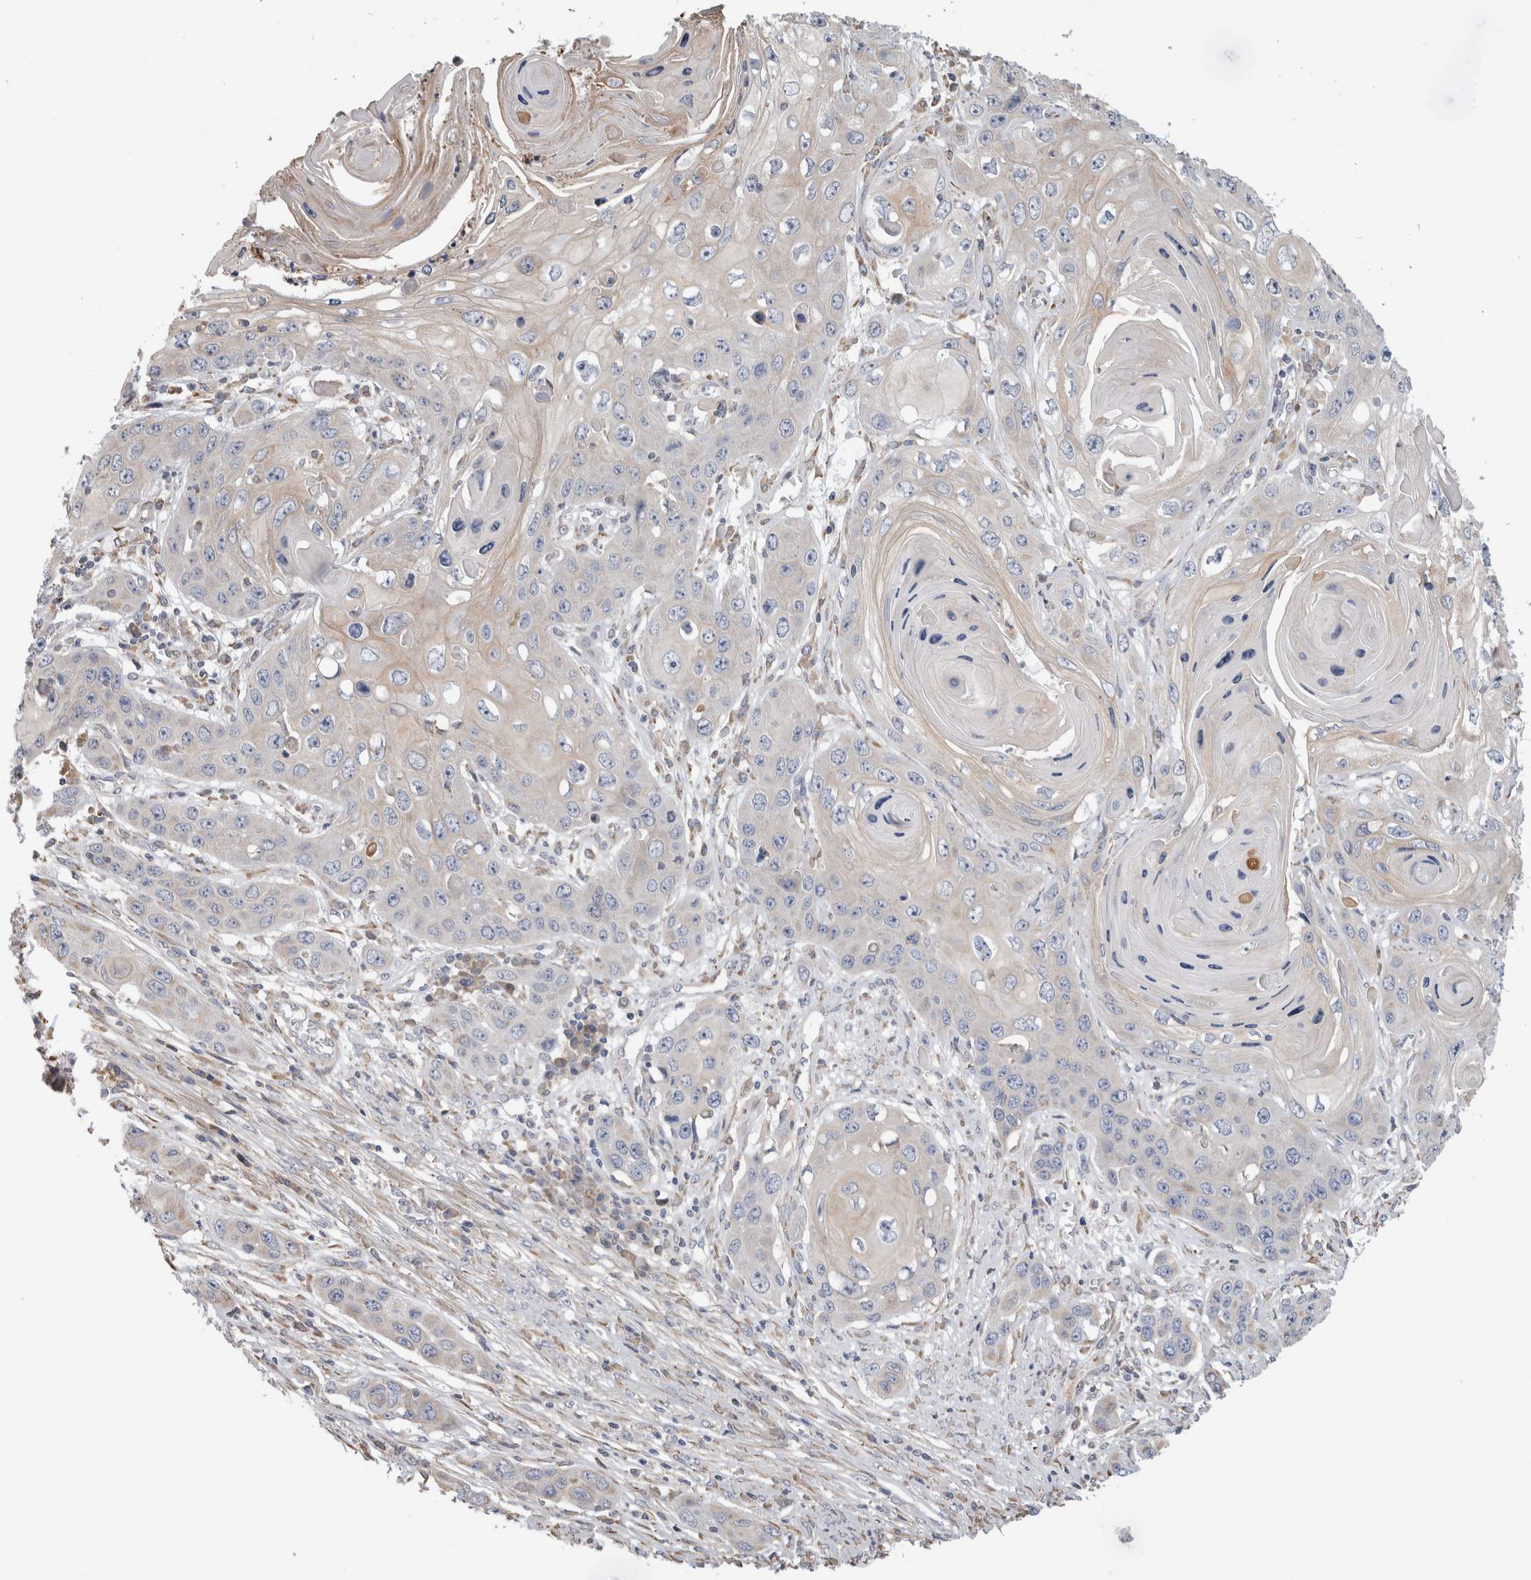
{"staining": {"intensity": "negative", "quantity": "none", "location": "none"}, "tissue": "skin cancer", "cell_type": "Tumor cells", "image_type": "cancer", "snomed": [{"axis": "morphology", "description": "Squamous cell carcinoma, NOS"}, {"axis": "topography", "description": "Skin"}], "caption": "High power microscopy histopathology image of an immunohistochemistry (IHC) histopathology image of skin squamous cell carcinoma, revealing no significant staining in tumor cells. (DAB immunohistochemistry, high magnification).", "gene": "SMAP2", "patient": {"sex": "male", "age": 55}}